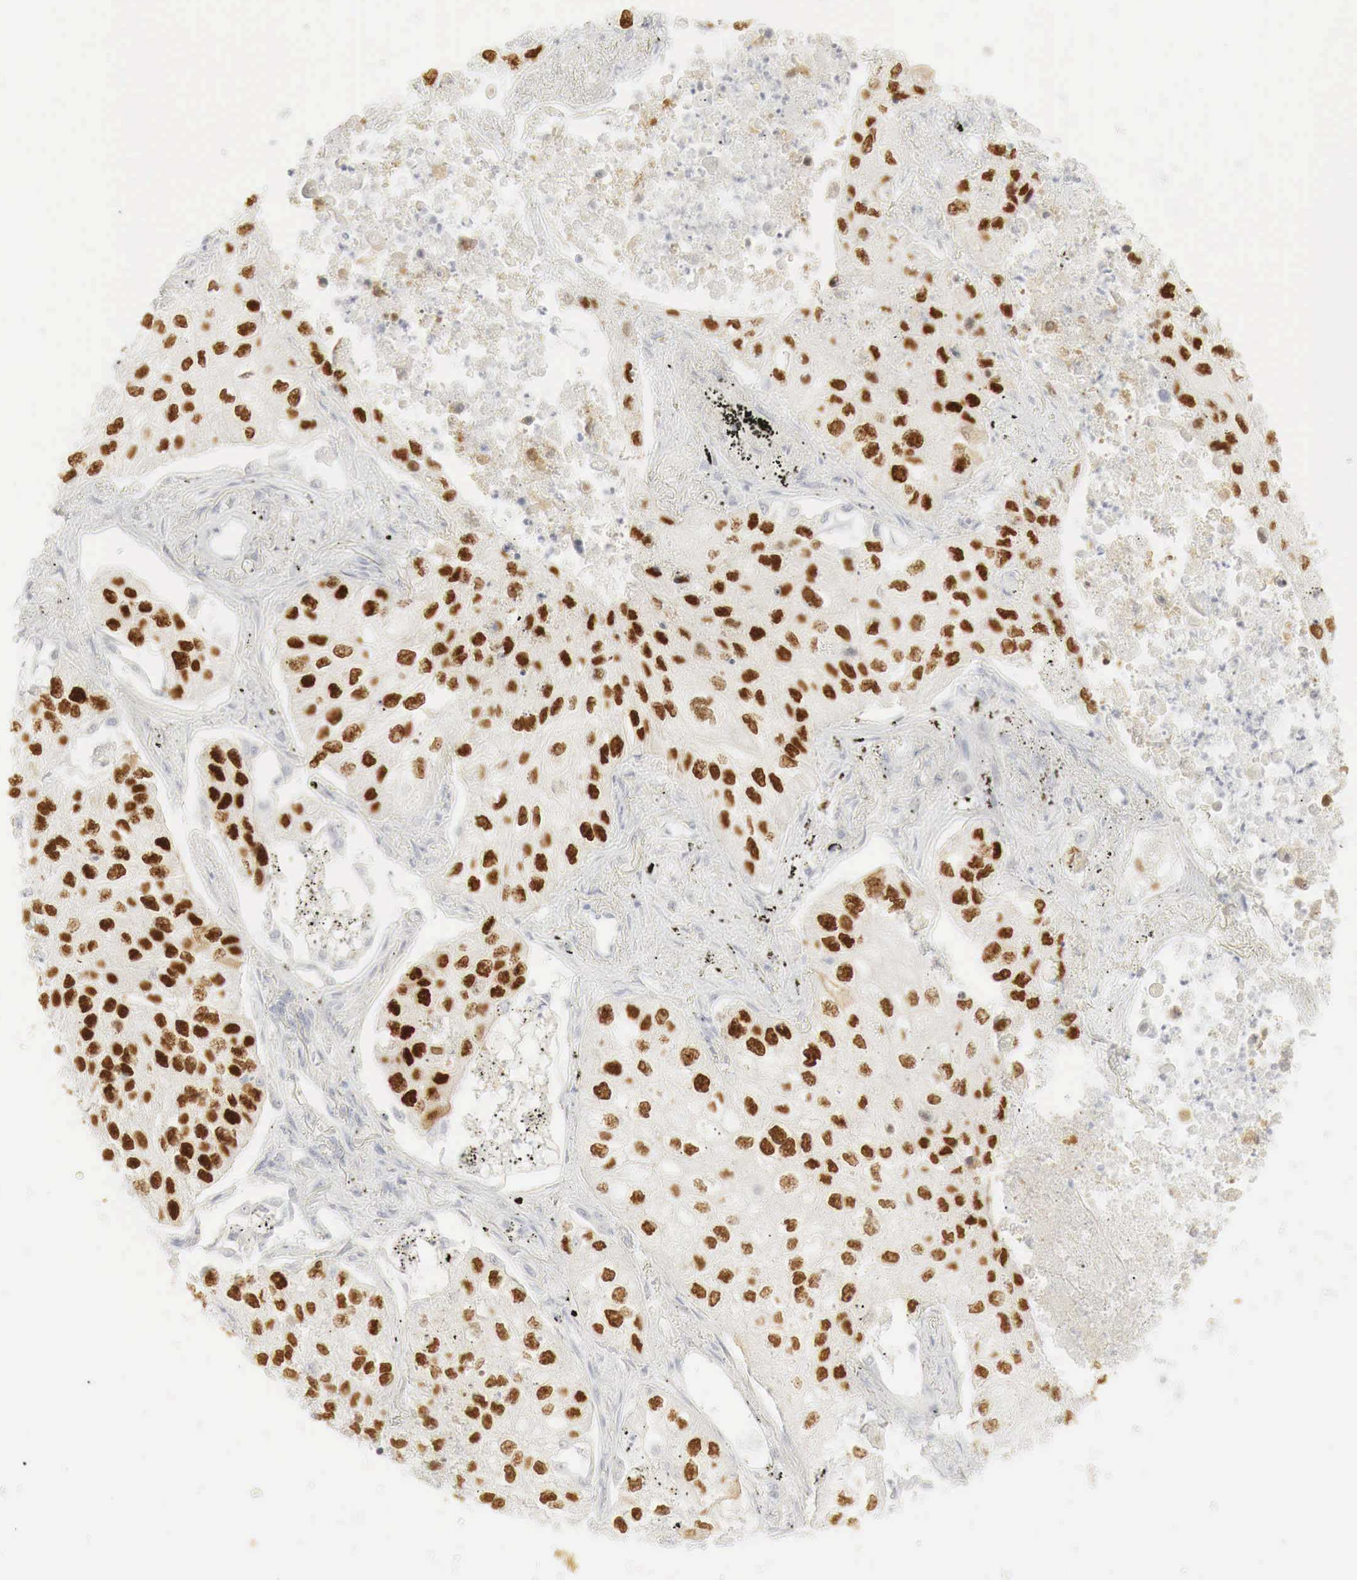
{"staining": {"intensity": "strong", "quantity": ">75%", "location": "nuclear"}, "tissue": "lung cancer", "cell_type": "Tumor cells", "image_type": "cancer", "snomed": [{"axis": "morphology", "description": "Squamous cell carcinoma, NOS"}, {"axis": "topography", "description": "Lung"}], "caption": "Immunohistochemical staining of squamous cell carcinoma (lung) demonstrates high levels of strong nuclear protein staining in about >75% of tumor cells.", "gene": "TP63", "patient": {"sex": "male", "age": 75}}